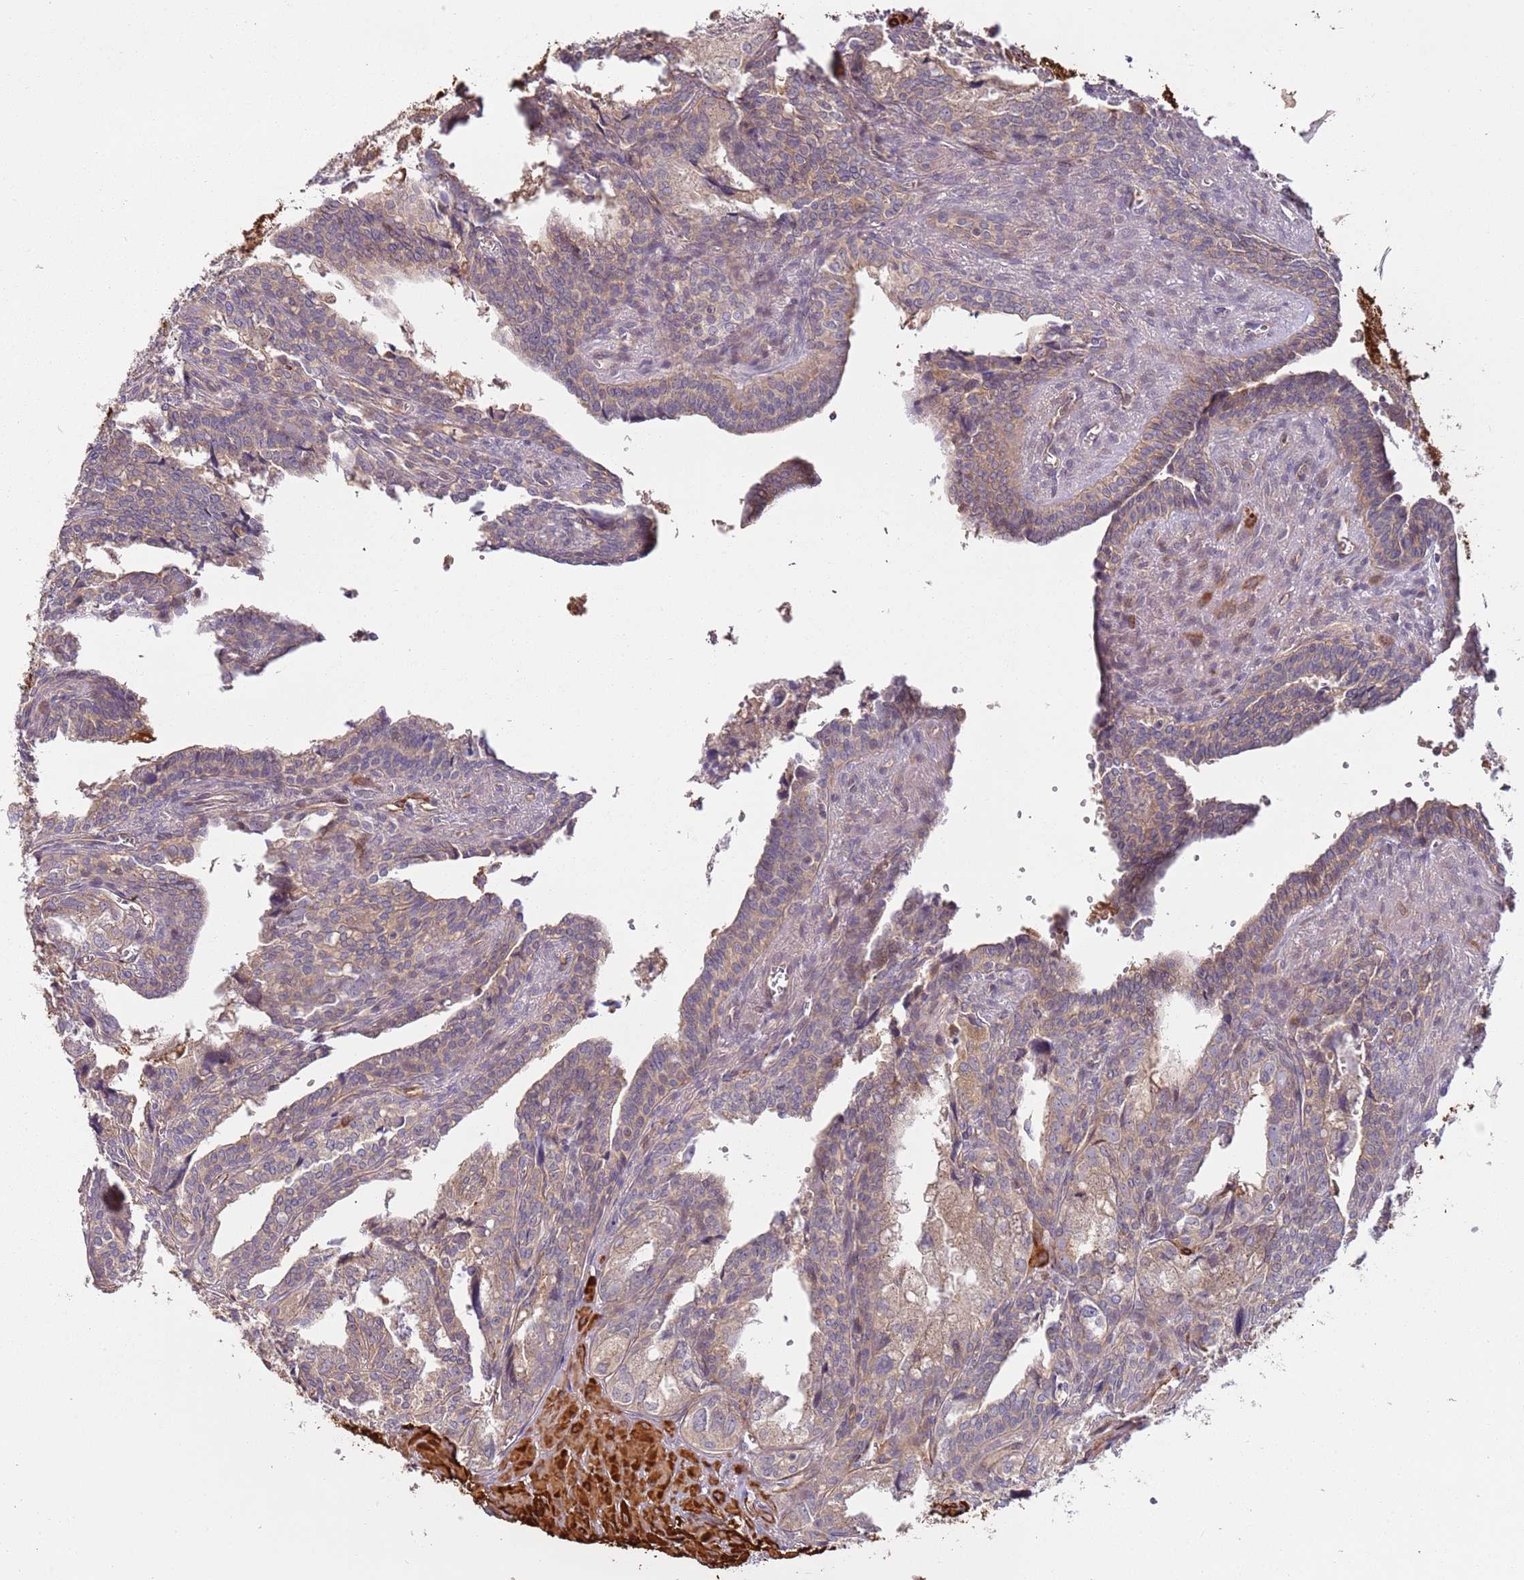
{"staining": {"intensity": "weak", "quantity": ">75%", "location": "cytoplasmic/membranous"}, "tissue": "seminal vesicle", "cell_type": "Glandular cells", "image_type": "normal", "snomed": [{"axis": "morphology", "description": "Normal tissue, NOS"}, {"axis": "topography", "description": "Seminal veicle"}], "caption": "This is a photomicrograph of IHC staining of benign seminal vesicle, which shows weak positivity in the cytoplasmic/membranous of glandular cells.", "gene": "RNF128", "patient": {"sex": "male", "age": 67}}